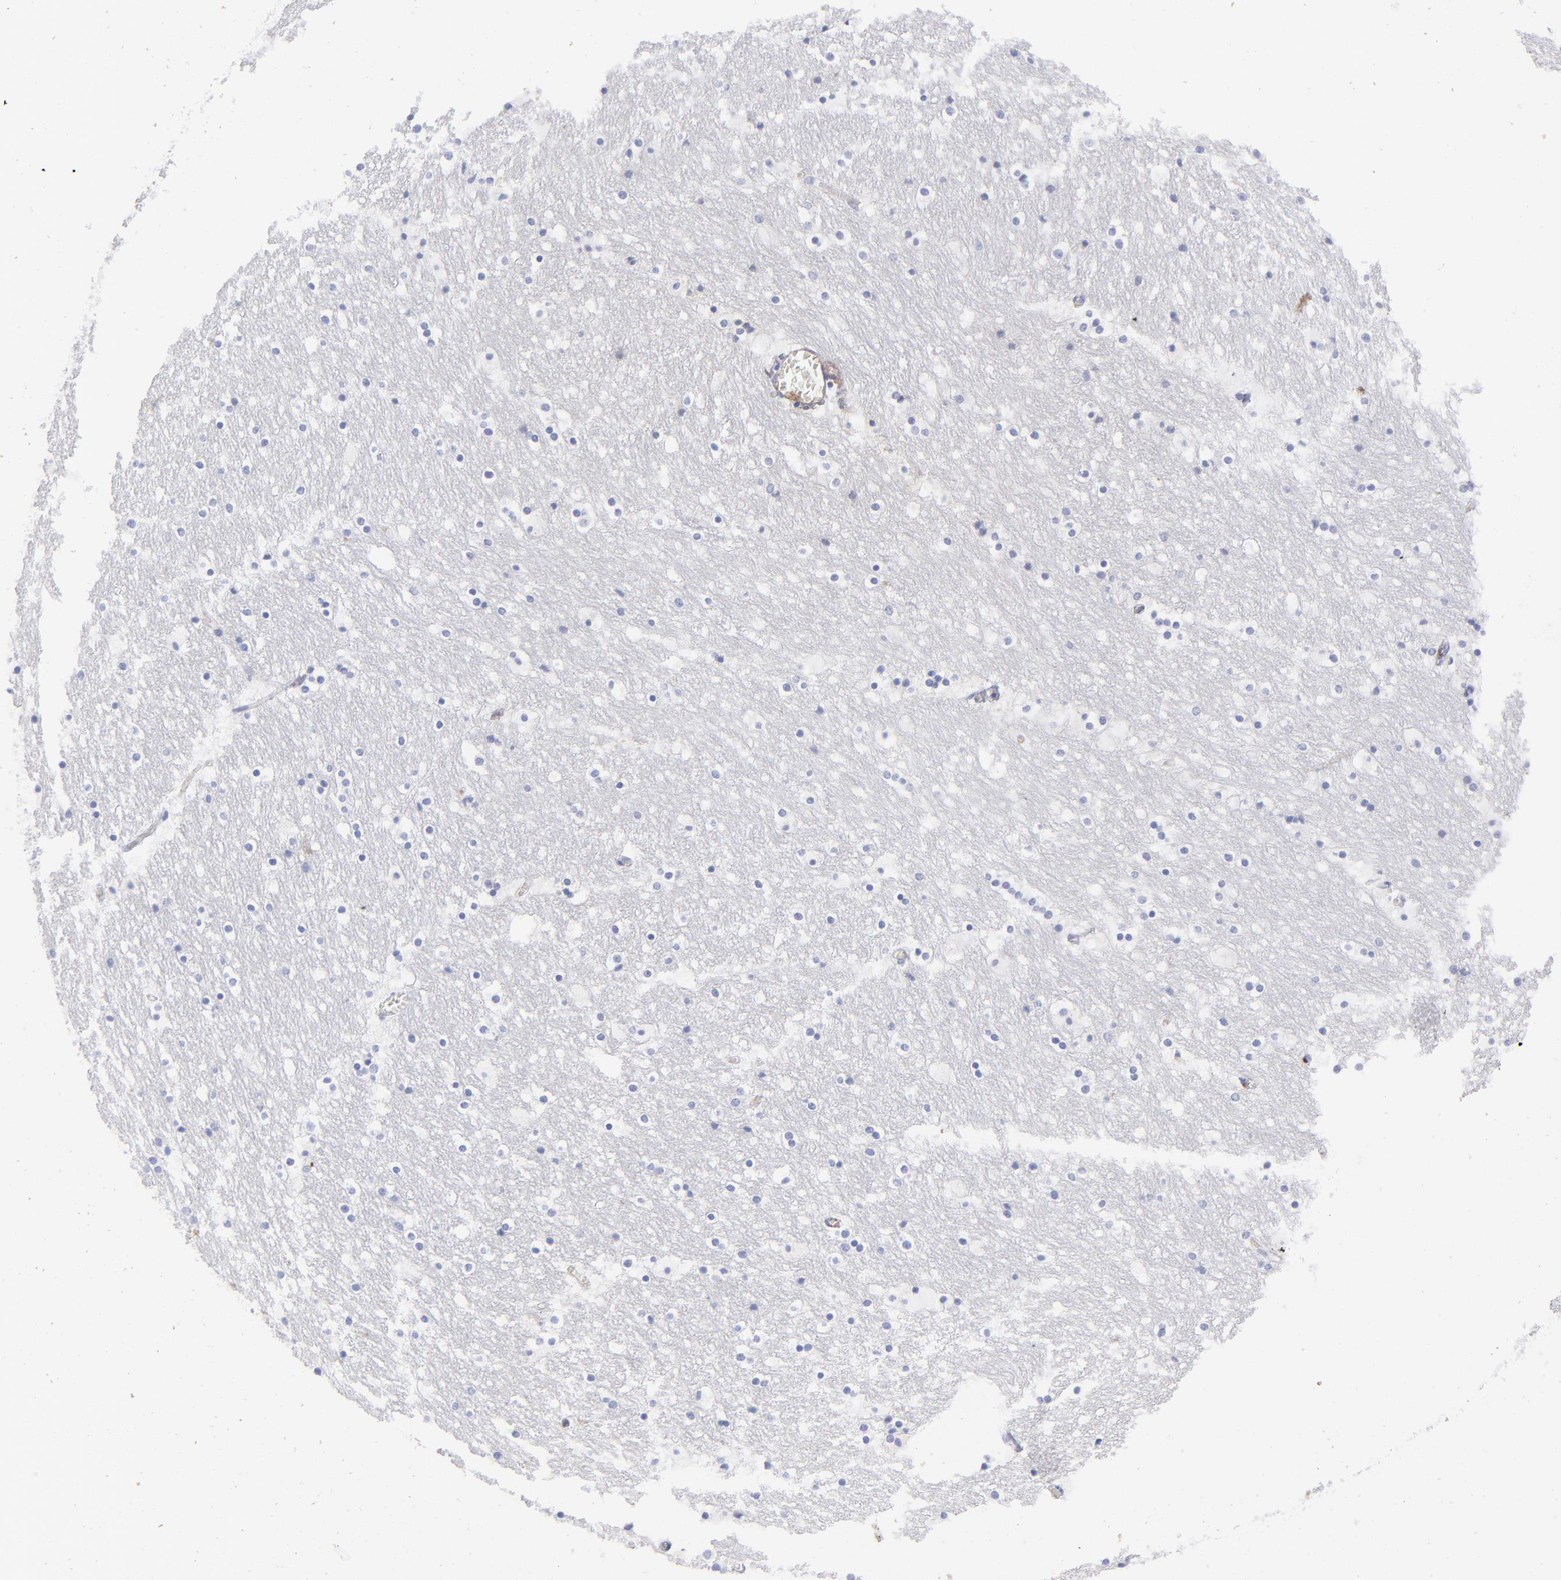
{"staining": {"intensity": "negative", "quantity": "none", "location": "none"}, "tissue": "caudate", "cell_type": "Glial cells", "image_type": "normal", "snomed": [{"axis": "morphology", "description": "Normal tissue, NOS"}, {"axis": "topography", "description": "Lateral ventricle wall"}], "caption": "Immunohistochemistry (IHC) photomicrograph of normal caudate: human caudate stained with DAB (3,3'-diaminobenzidine) reveals no significant protein staining in glial cells. (Stains: DAB (3,3'-diaminobenzidine) immunohistochemistry with hematoxylin counter stain, Microscopy: brightfield microscopy at high magnification).", "gene": "HP", "patient": {"sex": "male", "age": 45}}